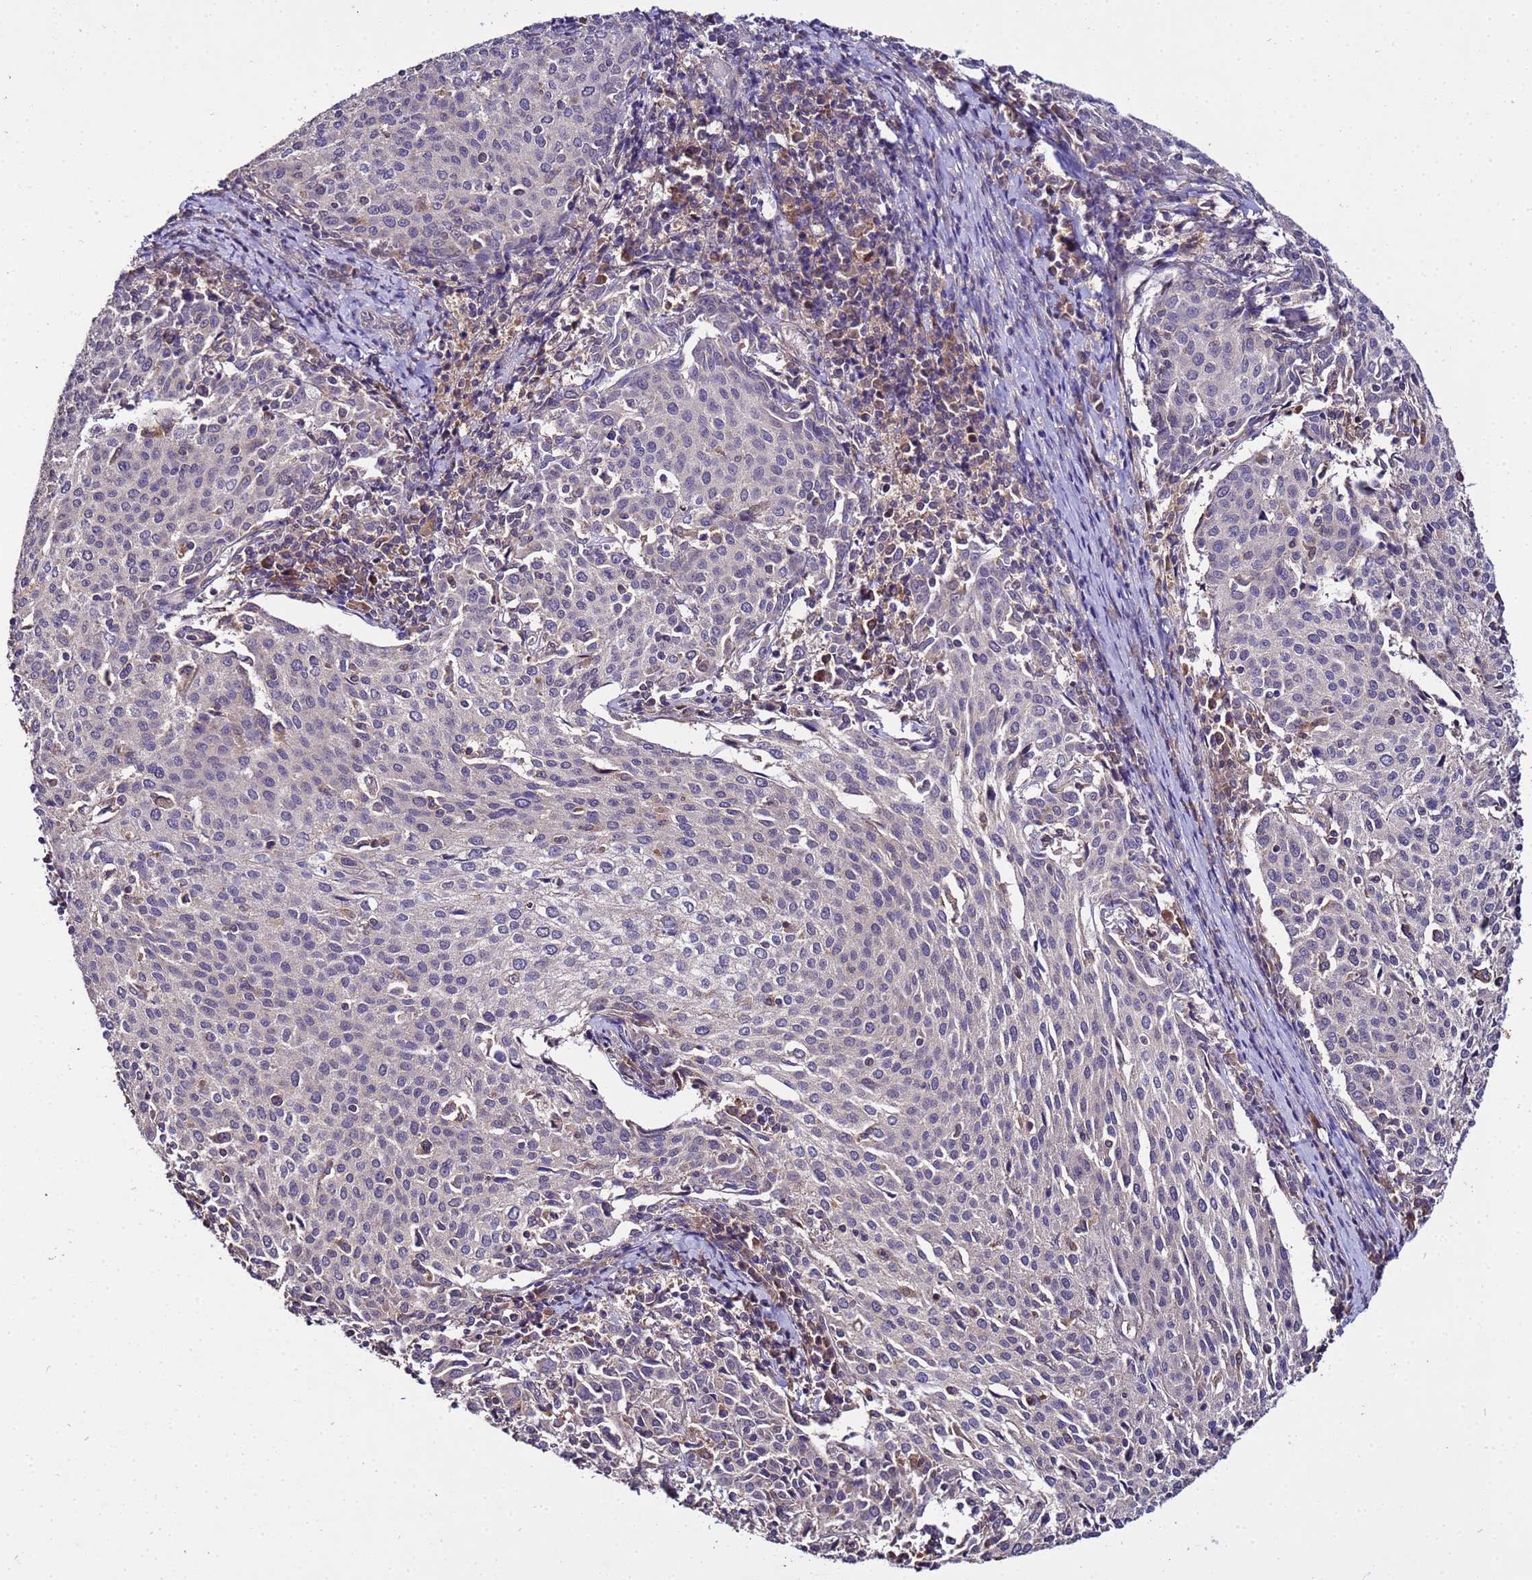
{"staining": {"intensity": "negative", "quantity": "none", "location": "none"}, "tissue": "cervical cancer", "cell_type": "Tumor cells", "image_type": "cancer", "snomed": [{"axis": "morphology", "description": "Squamous cell carcinoma, NOS"}, {"axis": "topography", "description": "Cervix"}], "caption": "Micrograph shows no protein staining in tumor cells of cervical cancer tissue.", "gene": "GSPT2", "patient": {"sex": "female", "age": 46}}